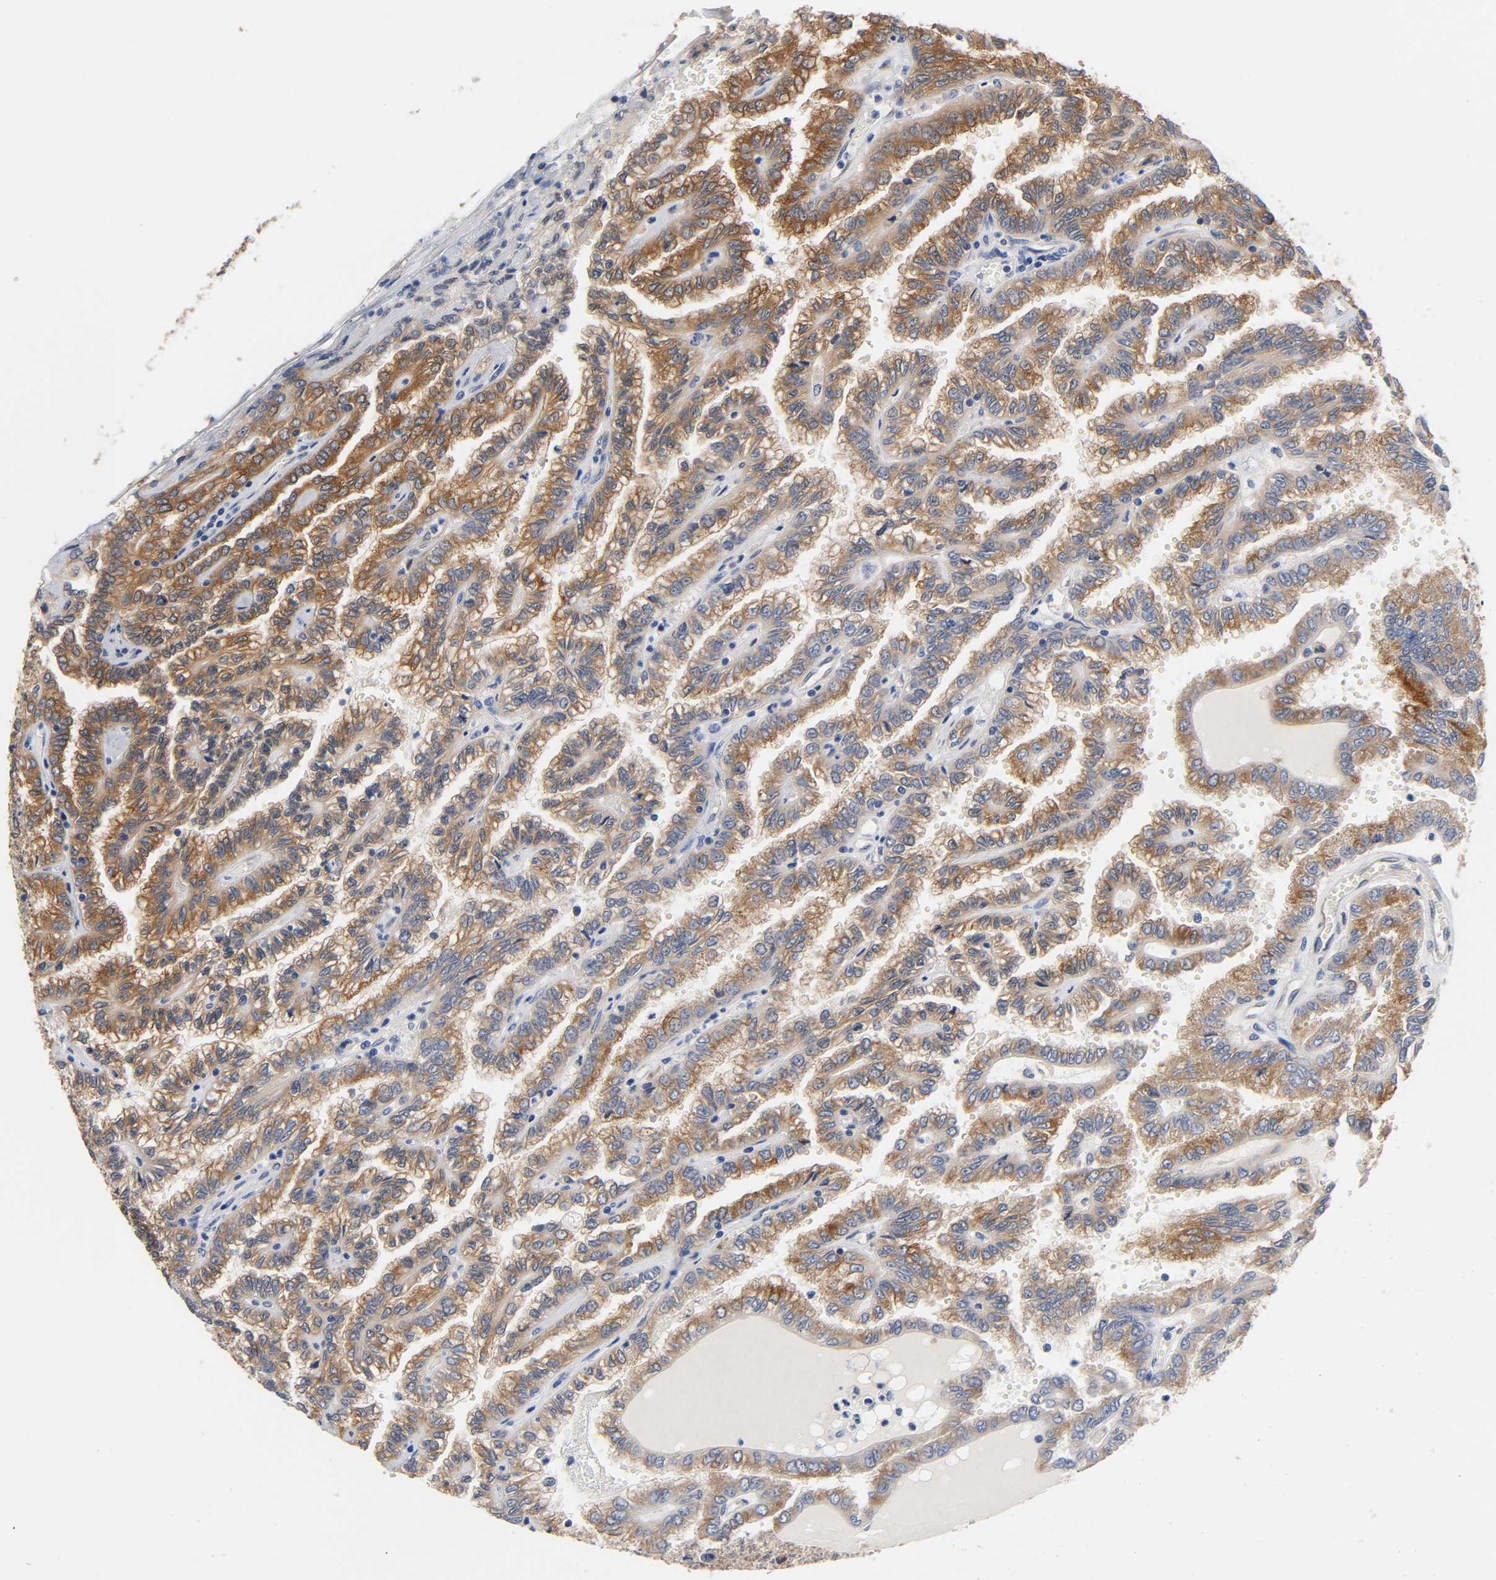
{"staining": {"intensity": "moderate", "quantity": ">75%", "location": "cytoplasmic/membranous"}, "tissue": "renal cancer", "cell_type": "Tumor cells", "image_type": "cancer", "snomed": [{"axis": "morphology", "description": "Inflammation, NOS"}, {"axis": "morphology", "description": "Adenocarcinoma, NOS"}, {"axis": "topography", "description": "Kidney"}], "caption": "Adenocarcinoma (renal) was stained to show a protein in brown. There is medium levels of moderate cytoplasmic/membranous staining in about >75% of tumor cells. The staining was performed using DAB, with brown indicating positive protein expression. Nuclei are stained blue with hematoxylin.", "gene": "FYN", "patient": {"sex": "male", "age": 68}}